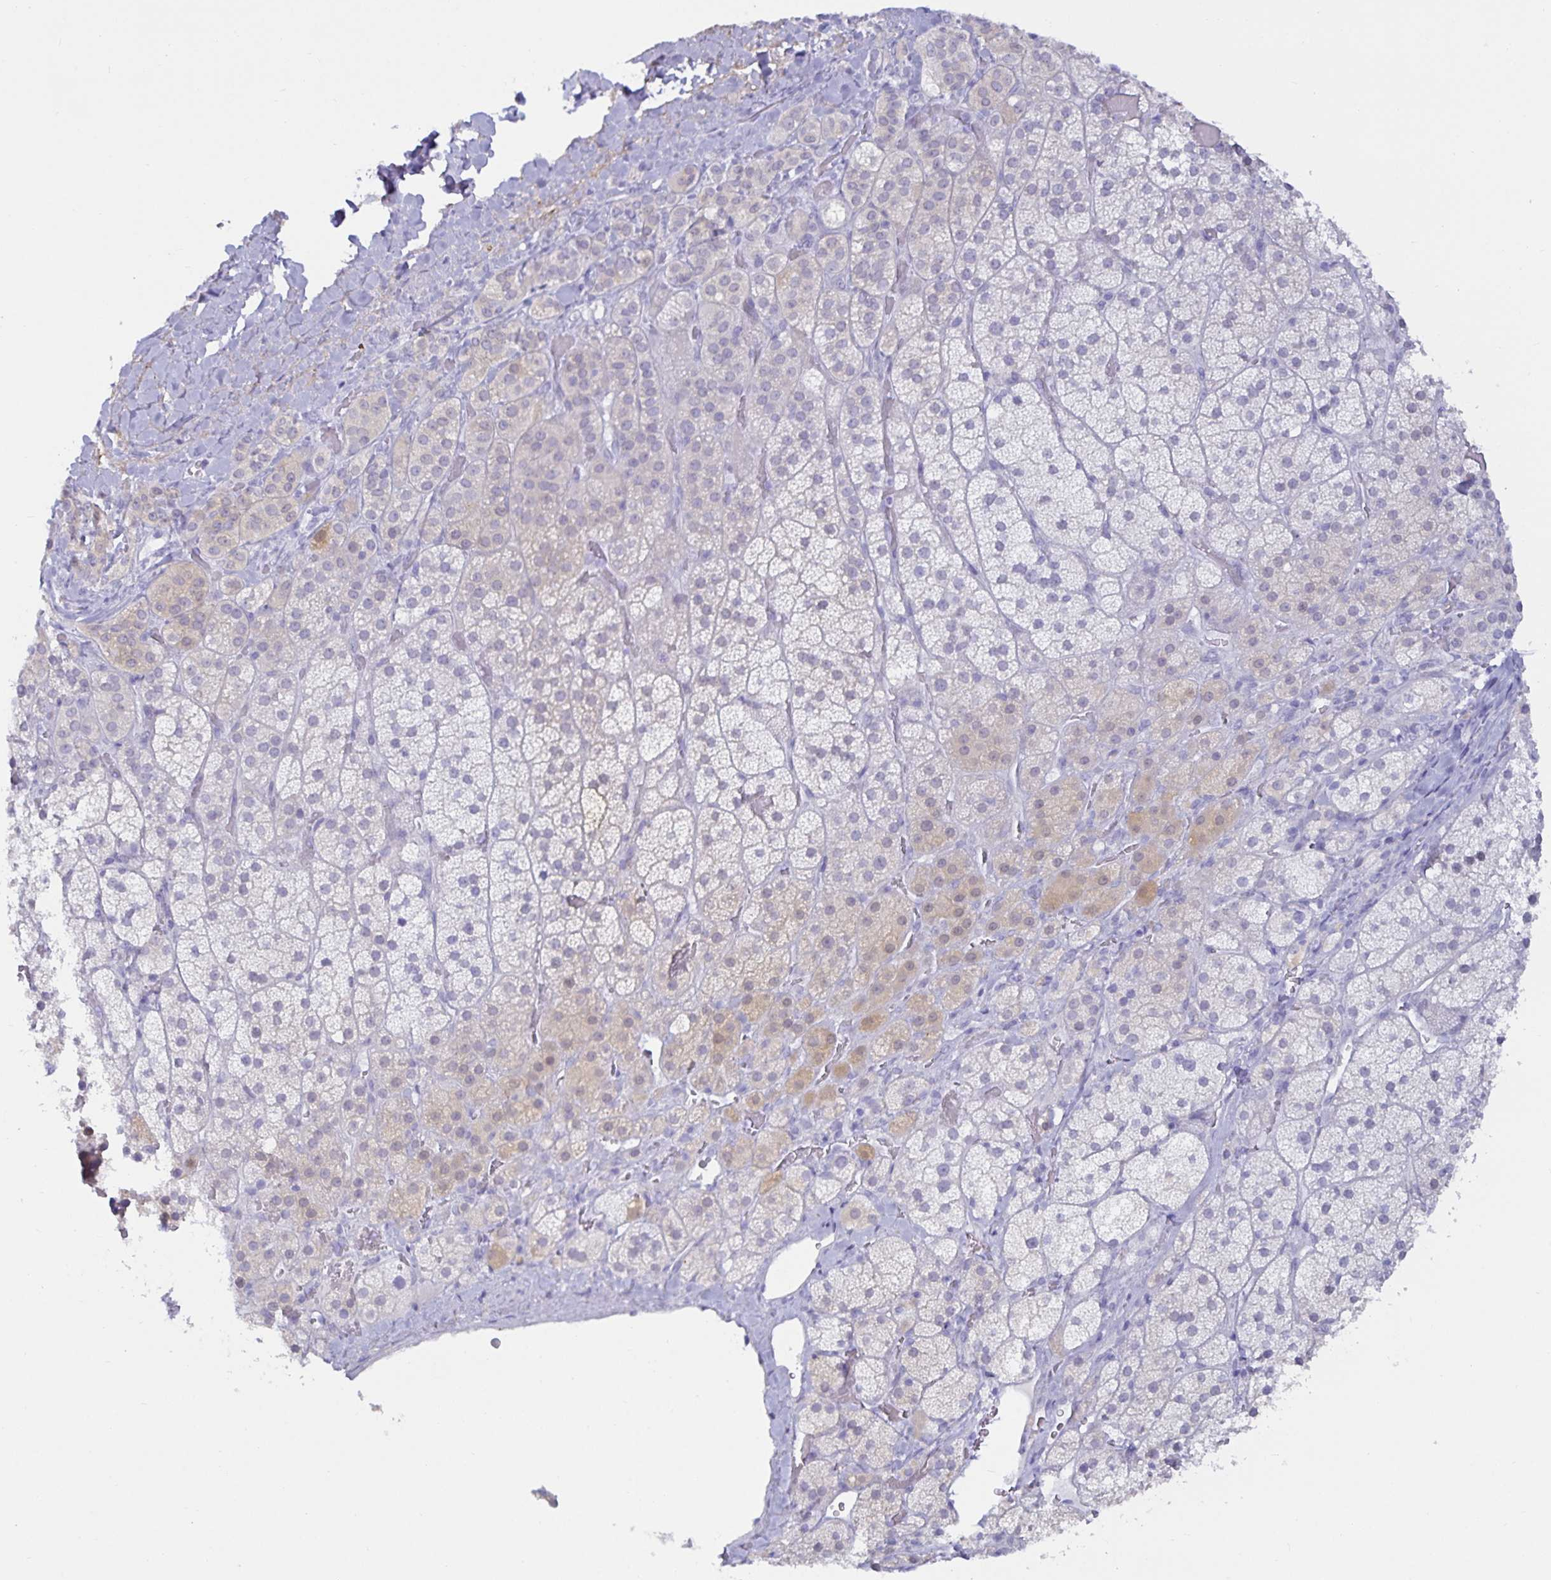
{"staining": {"intensity": "weak", "quantity": "<25%", "location": "cytoplasmic/membranous"}, "tissue": "adrenal gland", "cell_type": "Glandular cells", "image_type": "normal", "snomed": [{"axis": "morphology", "description": "Normal tissue, NOS"}, {"axis": "topography", "description": "Adrenal gland"}], "caption": "Immunohistochemistry photomicrograph of benign human adrenal gland stained for a protein (brown), which exhibits no staining in glandular cells.", "gene": "MON2", "patient": {"sex": "male", "age": 57}}